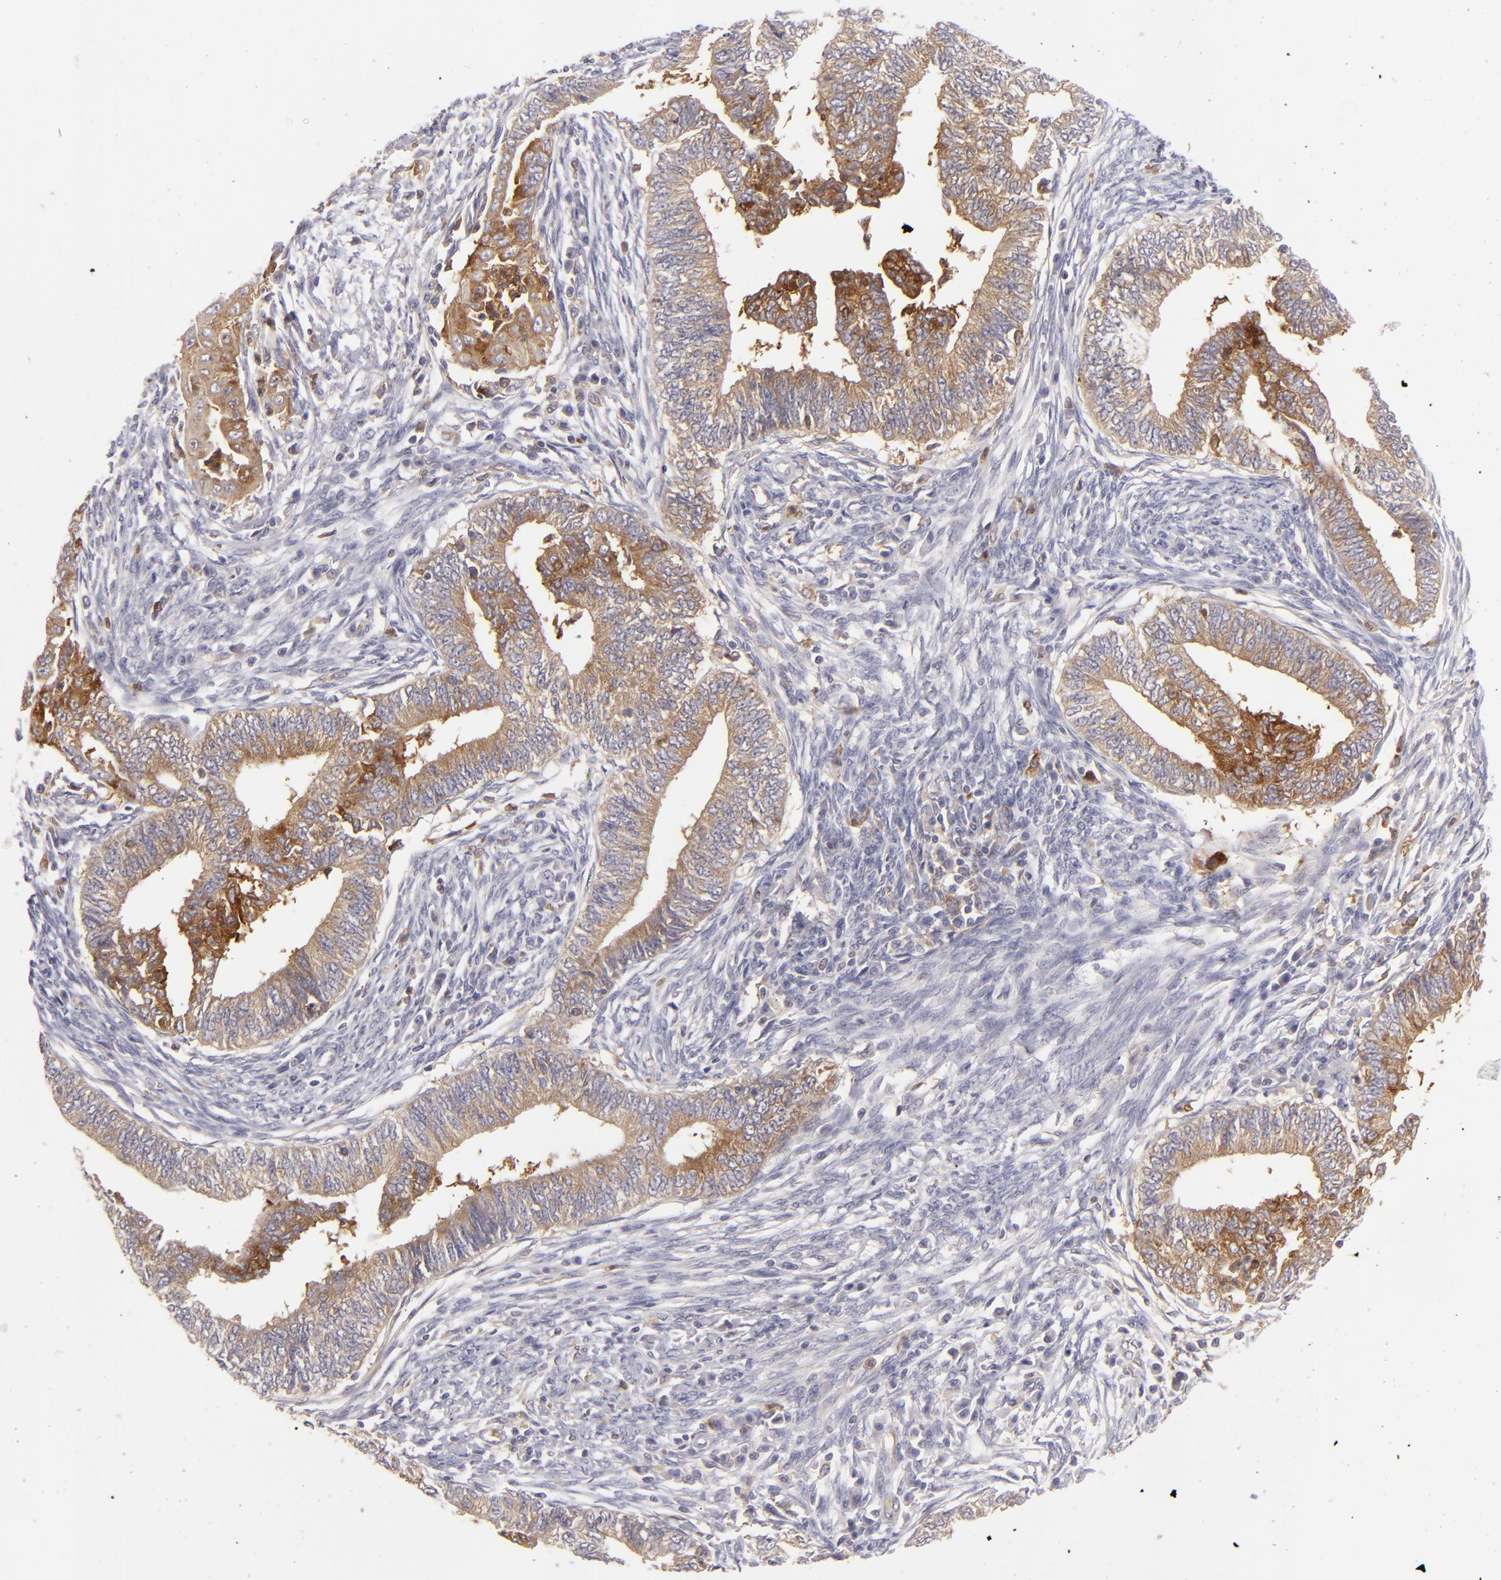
{"staining": {"intensity": "moderate", "quantity": ">75%", "location": "cytoplasmic/membranous"}, "tissue": "endometrial cancer", "cell_type": "Tumor cells", "image_type": "cancer", "snomed": [{"axis": "morphology", "description": "Adenocarcinoma, NOS"}, {"axis": "topography", "description": "Endometrium"}], "caption": "Immunohistochemistry (IHC) micrograph of adenocarcinoma (endometrial) stained for a protein (brown), which shows medium levels of moderate cytoplasmic/membranous expression in about >75% of tumor cells.", "gene": "MMP10", "patient": {"sex": "female", "age": 66}}